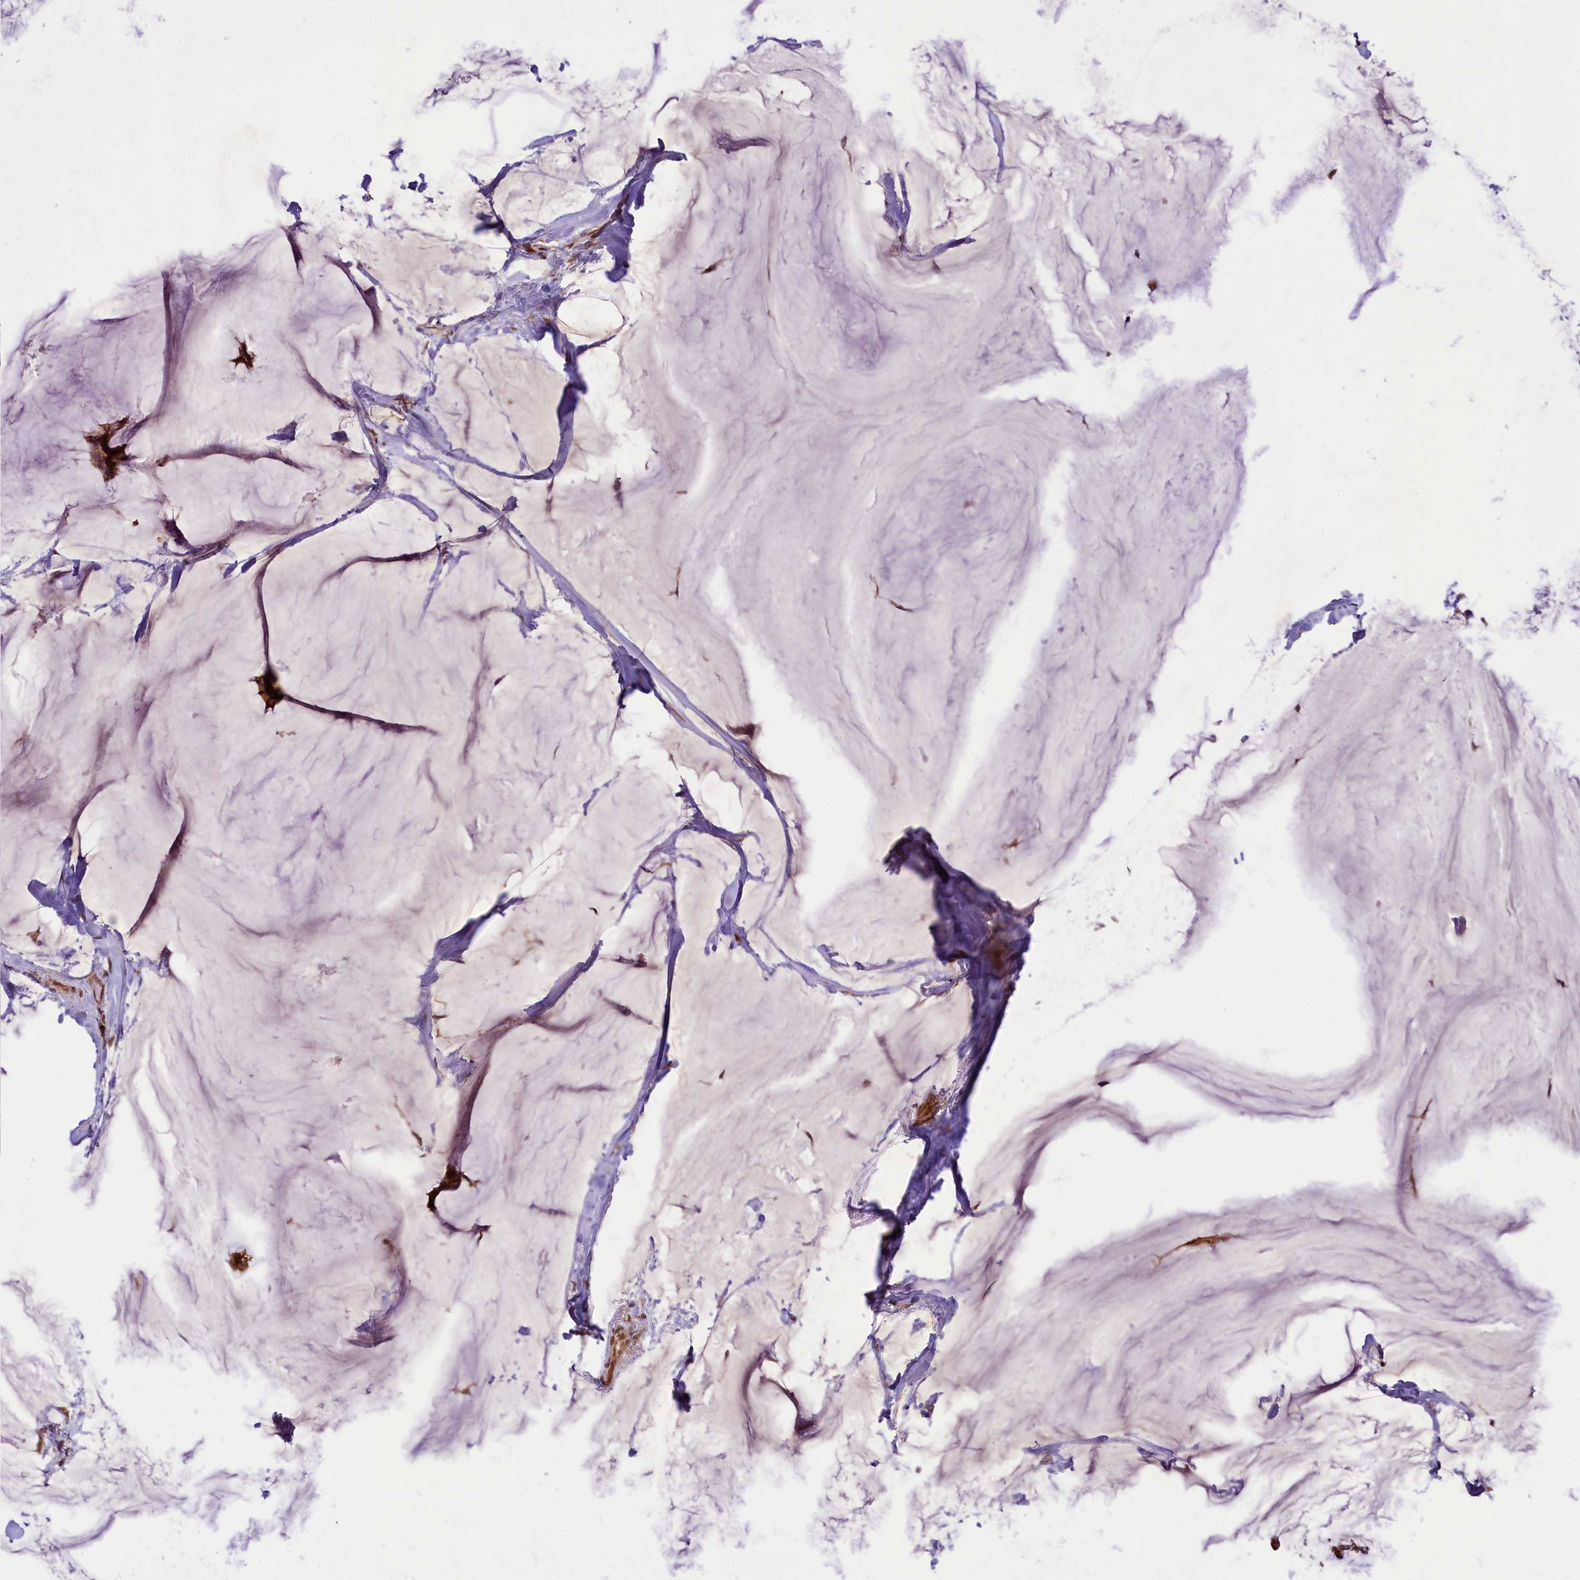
{"staining": {"intensity": "moderate", "quantity": ">75%", "location": "cytoplasmic/membranous"}, "tissue": "breast cancer", "cell_type": "Tumor cells", "image_type": "cancer", "snomed": [{"axis": "morphology", "description": "Duct carcinoma"}, {"axis": "topography", "description": "Breast"}], "caption": "Tumor cells reveal medium levels of moderate cytoplasmic/membranous positivity in about >75% of cells in invasive ductal carcinoma (breast). (IHC, brightfield microscopy, high magnification).", "gene": "LARP4", "patient": {"sex": "female", "age": 93}}